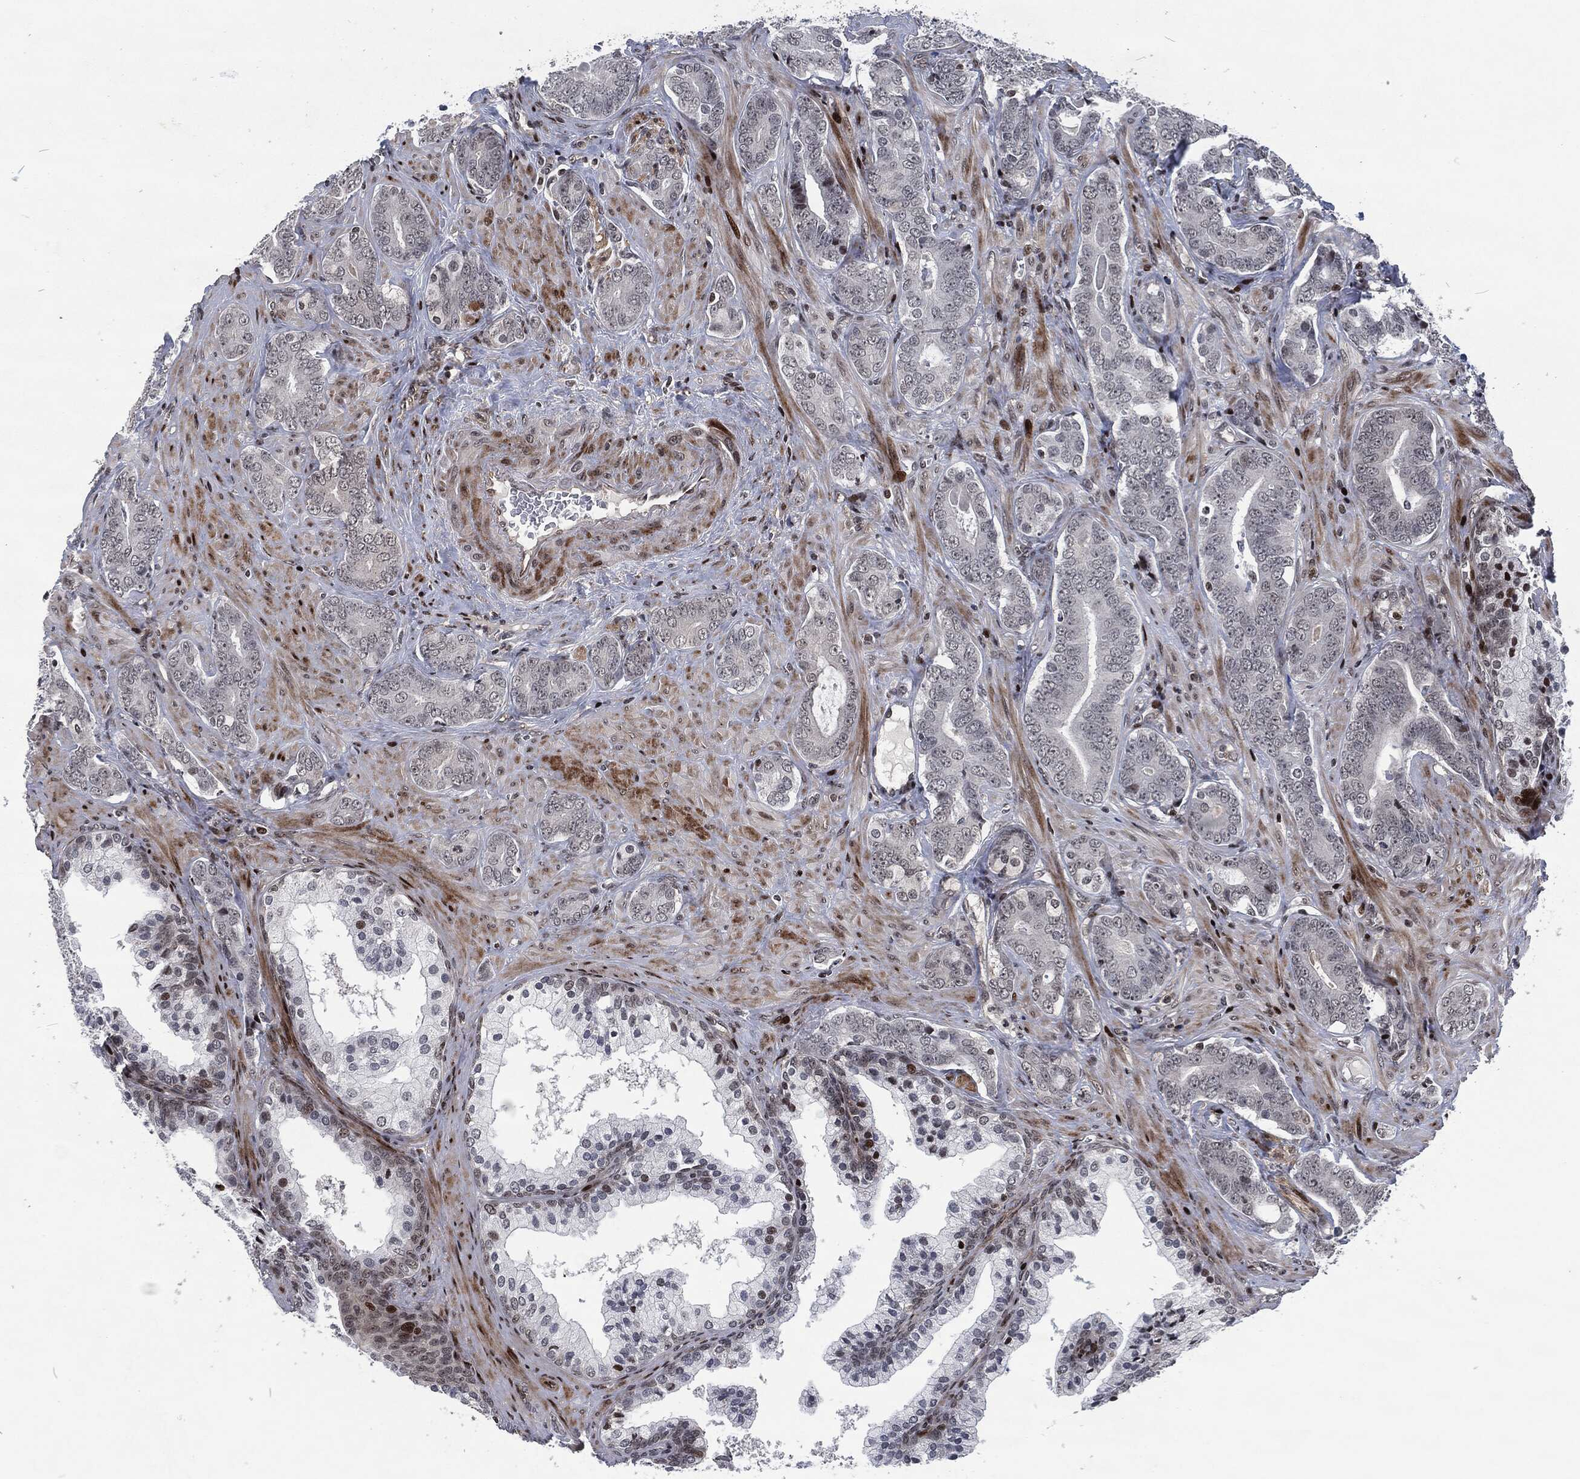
{"staining": {"intensity": "negative", "quantity": "none", "location": "none"}, "tissue": "prostate cancer", "cell_type": "Tumor cells", "image_type": "cancer", "snomed": [{"axis": "morphology", "description": "Adenocarcinoma, NOS"}, {"axis": "topography", "description": "Prostate"}], "caption": "A micrograph of human prostate cancer is negative for staining in tumor cells. The staining was performed using DAB (3,3'-diaminobenzidine) to visualize the protein expression in brown, while the nuclei were stained in blue with hematoxylin (Magnification: 20x).", "gene": "EGFR", "patient": {"sex": "male", "age": 55}}